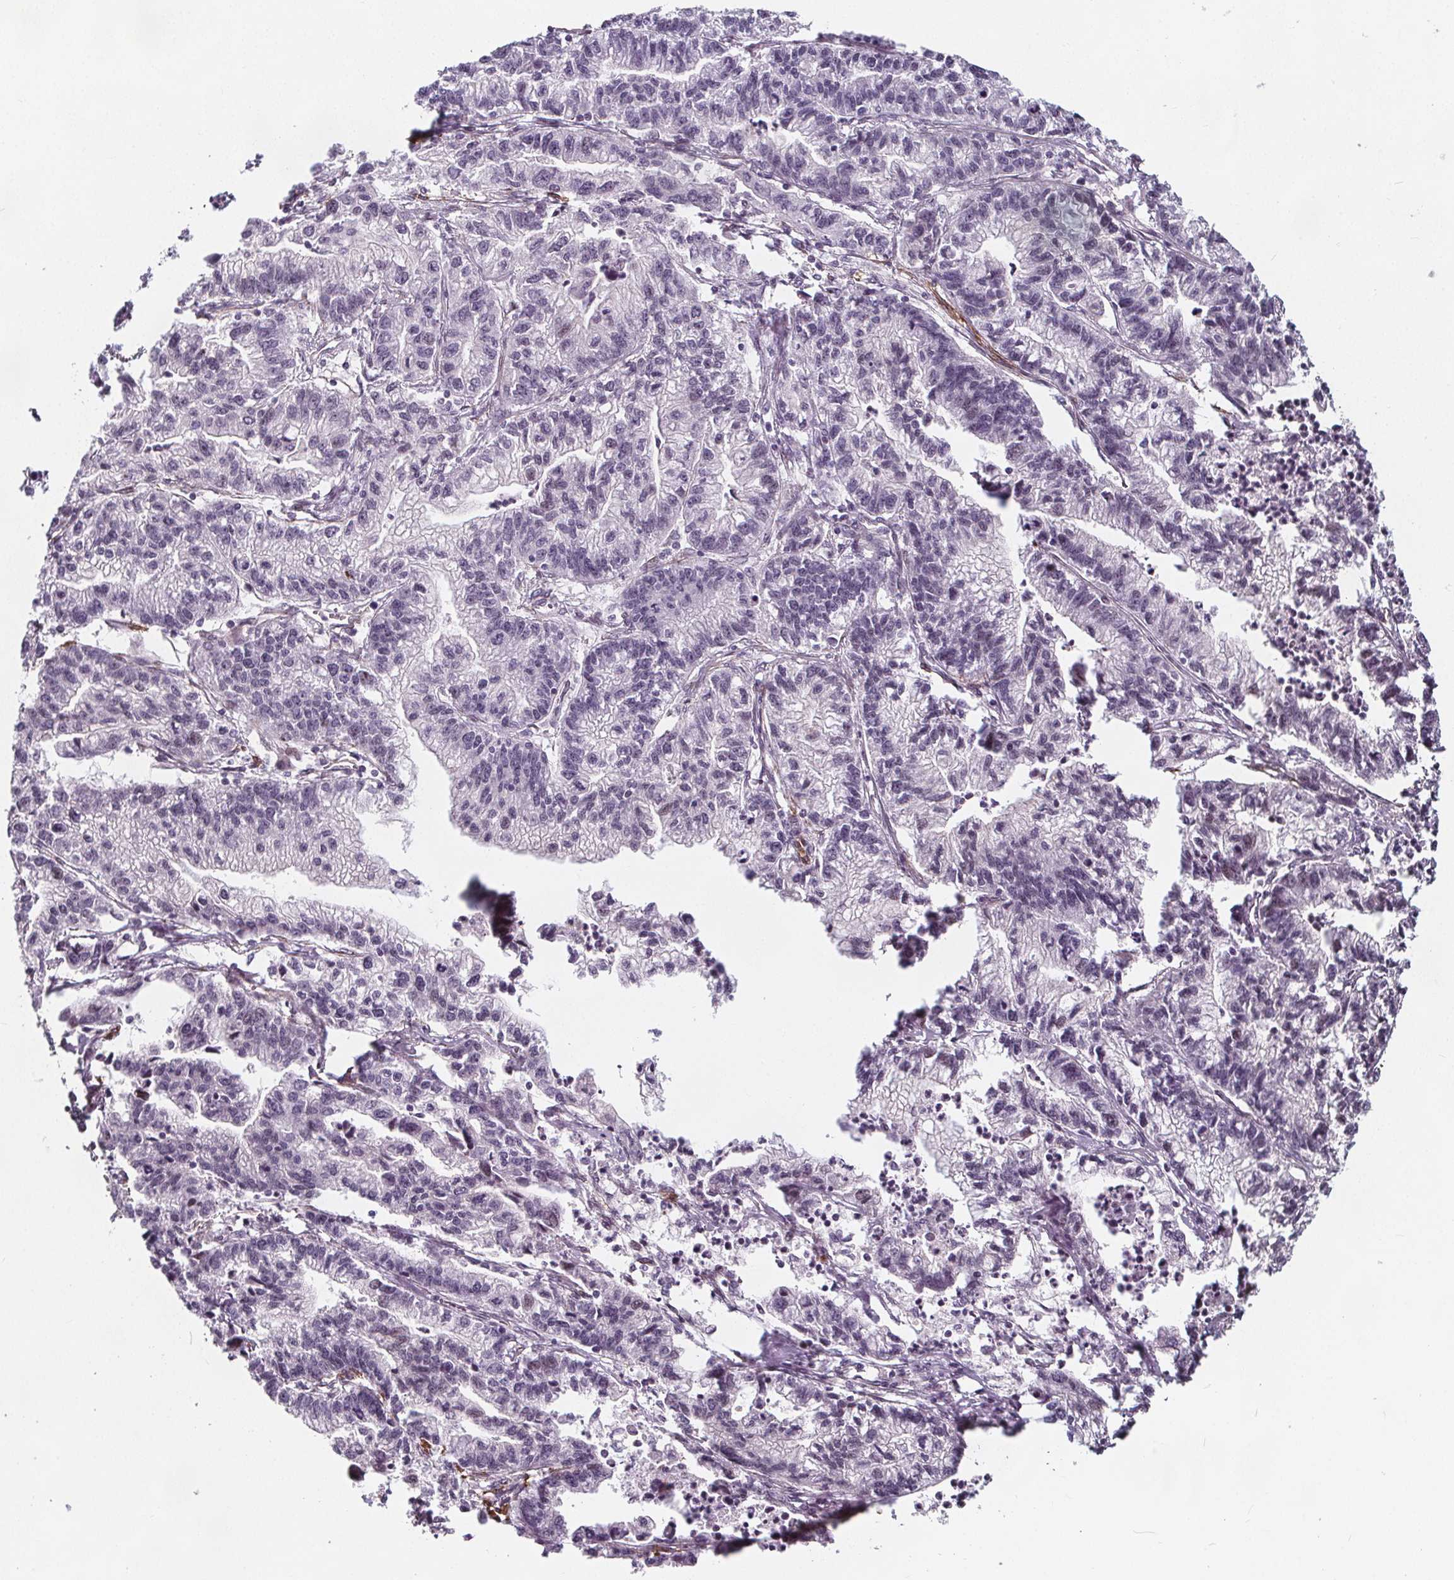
{"staining": {"intensity": "negative", "quantity": "none", "location": "none"}, "tissue": "stomach cancer", "cell_type": "Tumor cells", "image_type": "cancer", "snomed": [{"axis": "morphology", "description": "Adenocarcinoma, NOS"}, {"axis": "topography", "description": "Stomach"}], "caption": "Stomach adenocarcinoma stained for a protein using immunohistochemistry (IHC) demonstrates no expression tumor cells.", "gene": "HAS1", "patient": {"sex": "male", "age": 83}}